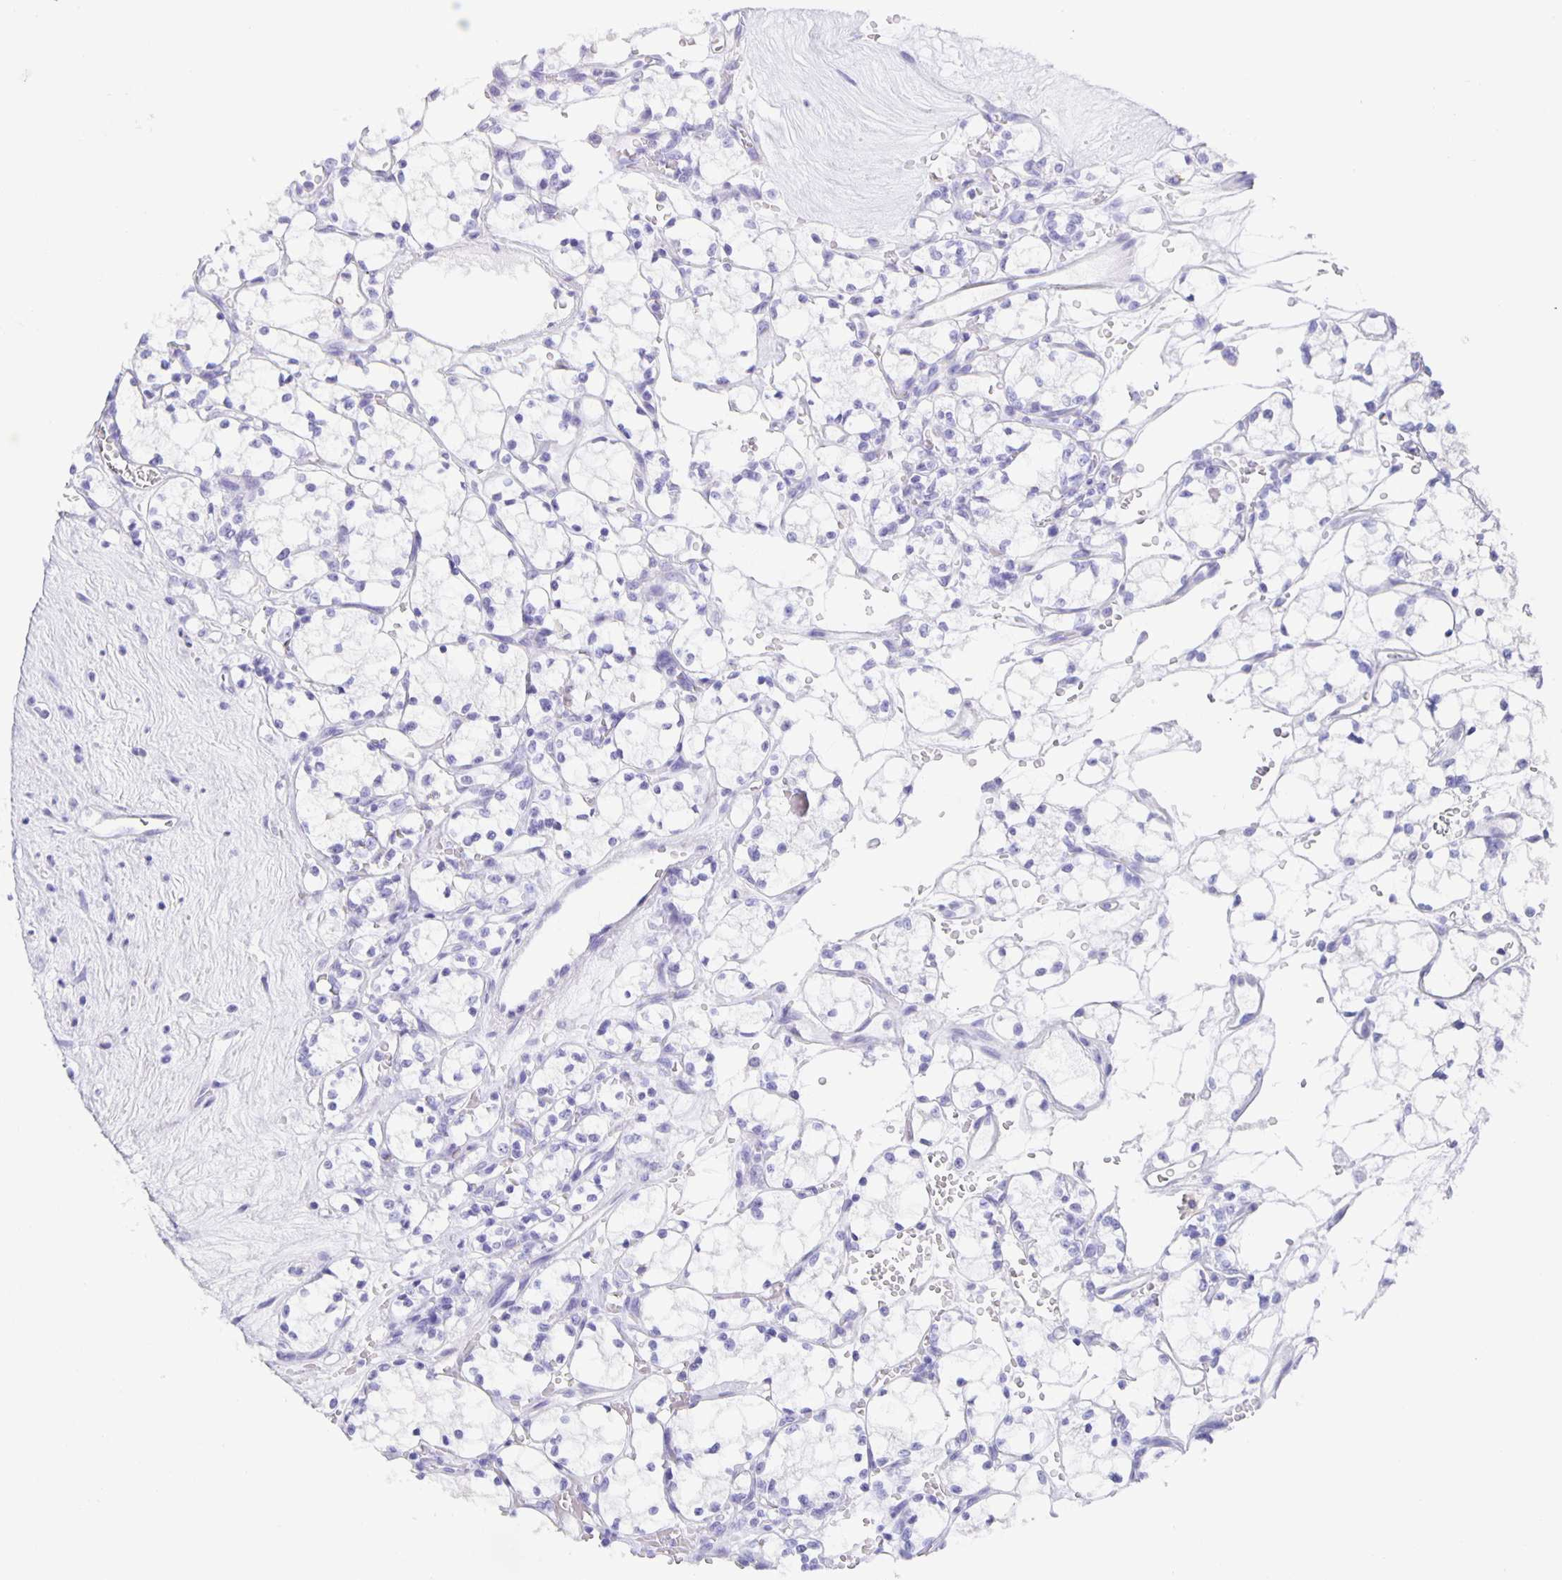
{"staining": {"intensity": "negative", "quantity": "none", "location": "none"}, "tissue": "renal cancer", "cell_type": "Tumor cells", "image_type": "cancer", "snomed": [{"axis": "morphology", "description": "Adenocarcinoma, NOS"}, {"axis": "topography", "description": "Kidney"}], "caption": "Tumor cells are negative for brown protein staining in renal cancer (adenocarcinoma).", "gene": "GUCA2A", "patient": {"sex": "female", "age": 69}}